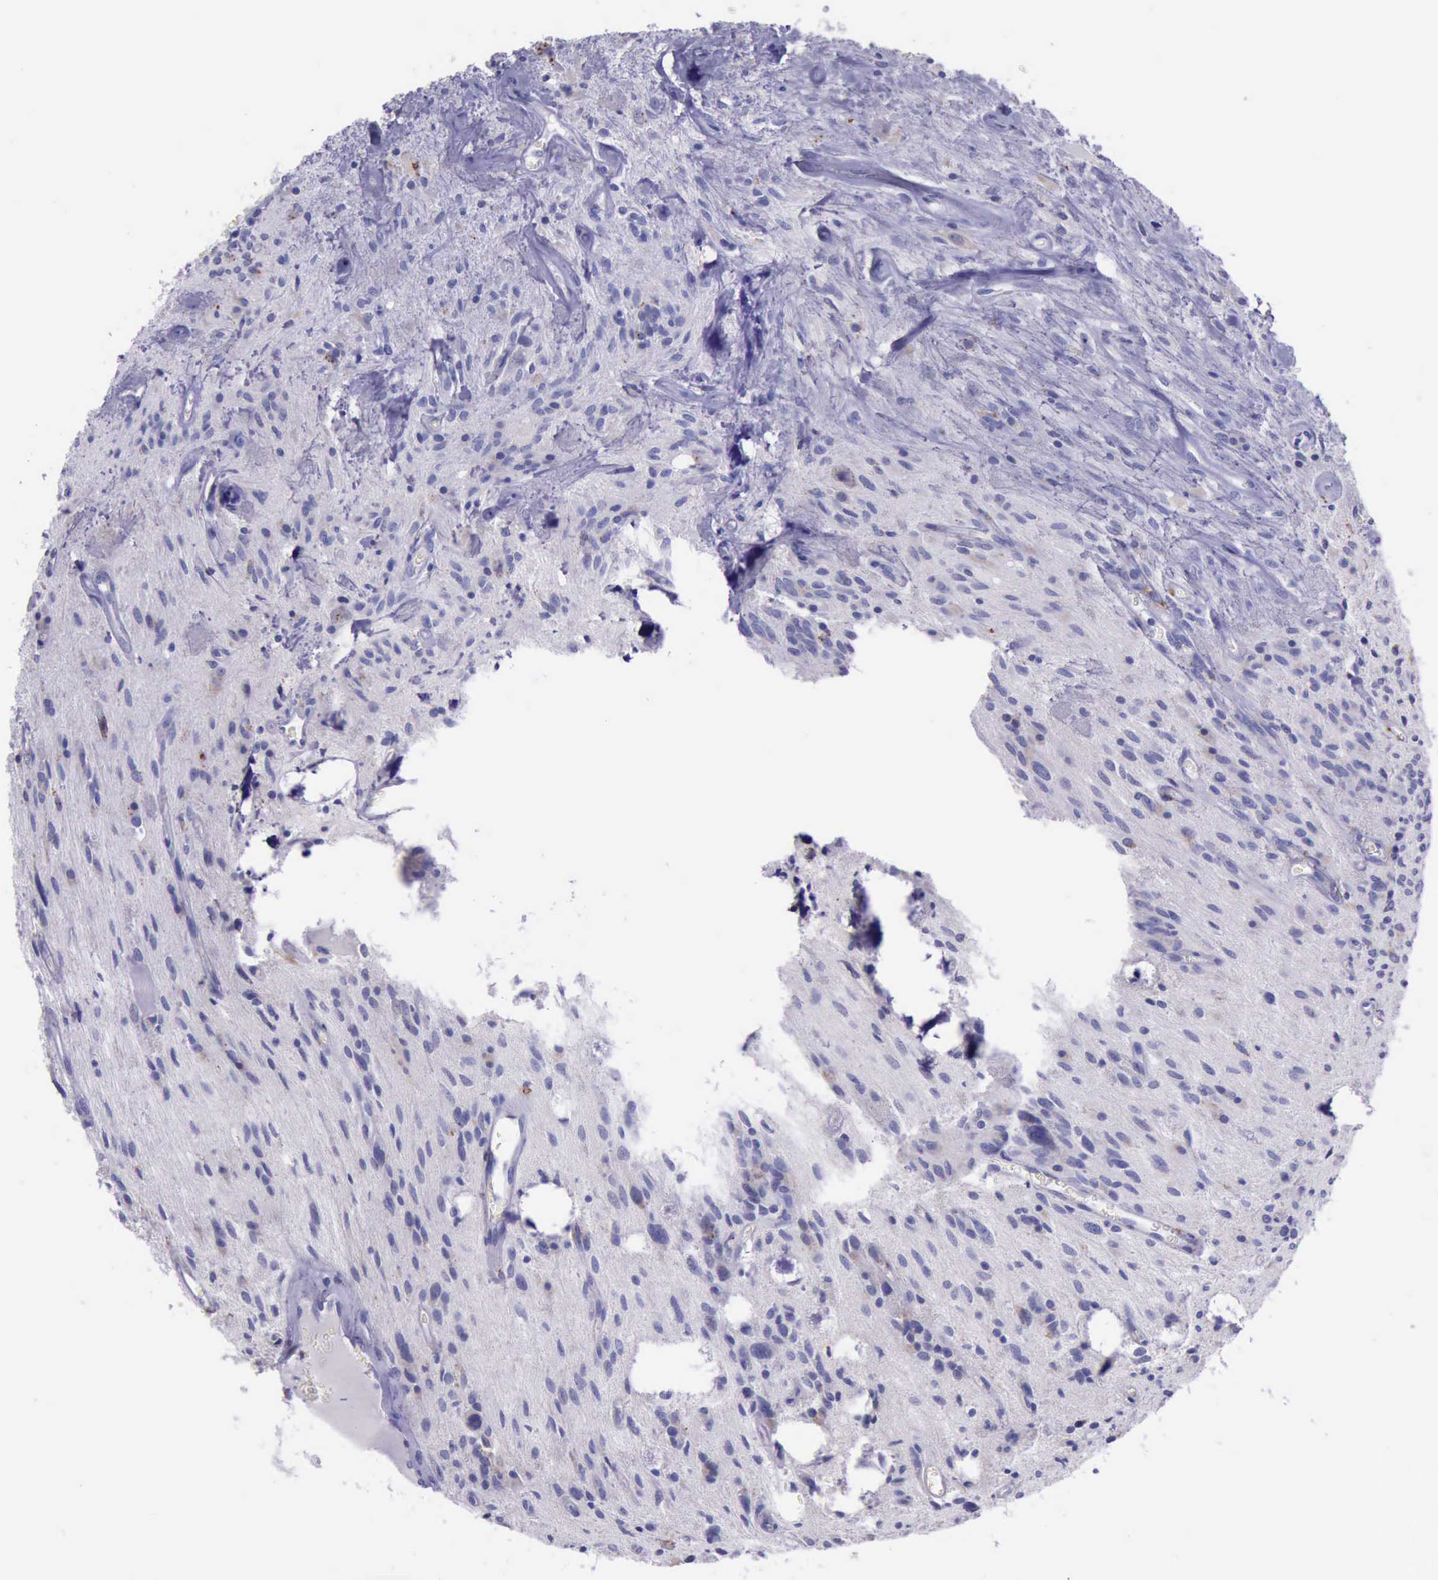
{"staining": {"intensity": "weak", "quantity": "<25%", "location": "cytoplasmic/membranous"}, "tissue": "glioma", "cell_type": "Tumor cells", "image_type": "cancer", "snomed": [{"axis": "morphology", "description": "Glioma, malignant, Low grade"}, {"axis": "topography", "description": "Brain"}], "caption": "IHC micrograph of human glioma stained for a protein (brown), which reveals no positivity in tumor cells.", "gene": "GLA", "patient": {"sex": "female", "age": 15}}